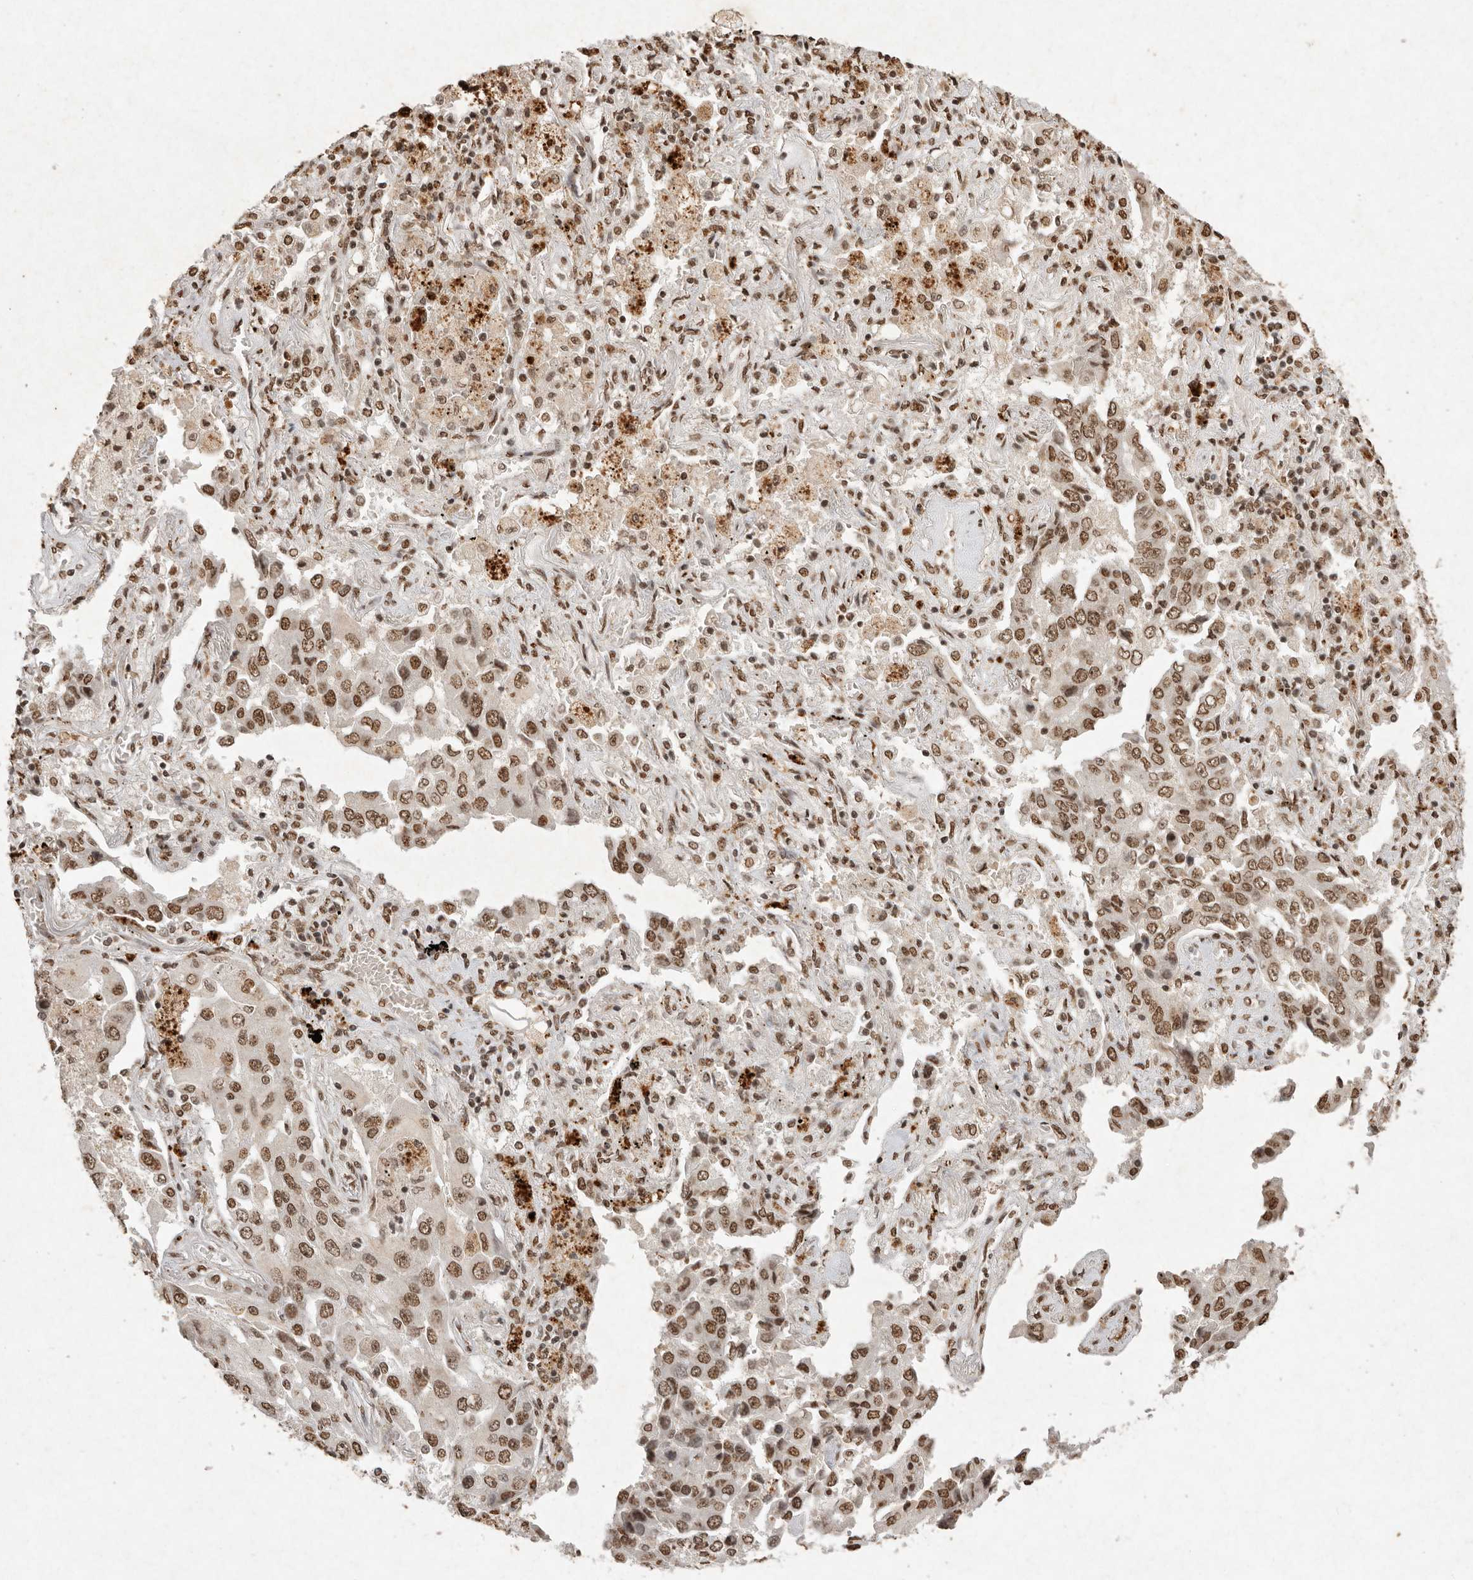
{"staining": {"intensity": "moderate", "quantity": ">75%", "location": "nuclear"}, "tissue": "lung cancer", "cell_type": "Tumor cells", "image_type": "cancer", "snomed": [{"axis": "morphology", "description": "Adenocarcinoma, NOS"}, {"axis": "topography", "description": "Lung"}], "caption": "A medium amount of moderate nuclear staining is seen in approximately >75% of tumor cells in adenocarcinoma (lung) tissue. Immunohistochemistry stains the protein in brown and the nuclei are stained blue.", "gene": "NKX3-2", "patient": {"sex": "female", "age": 65}}